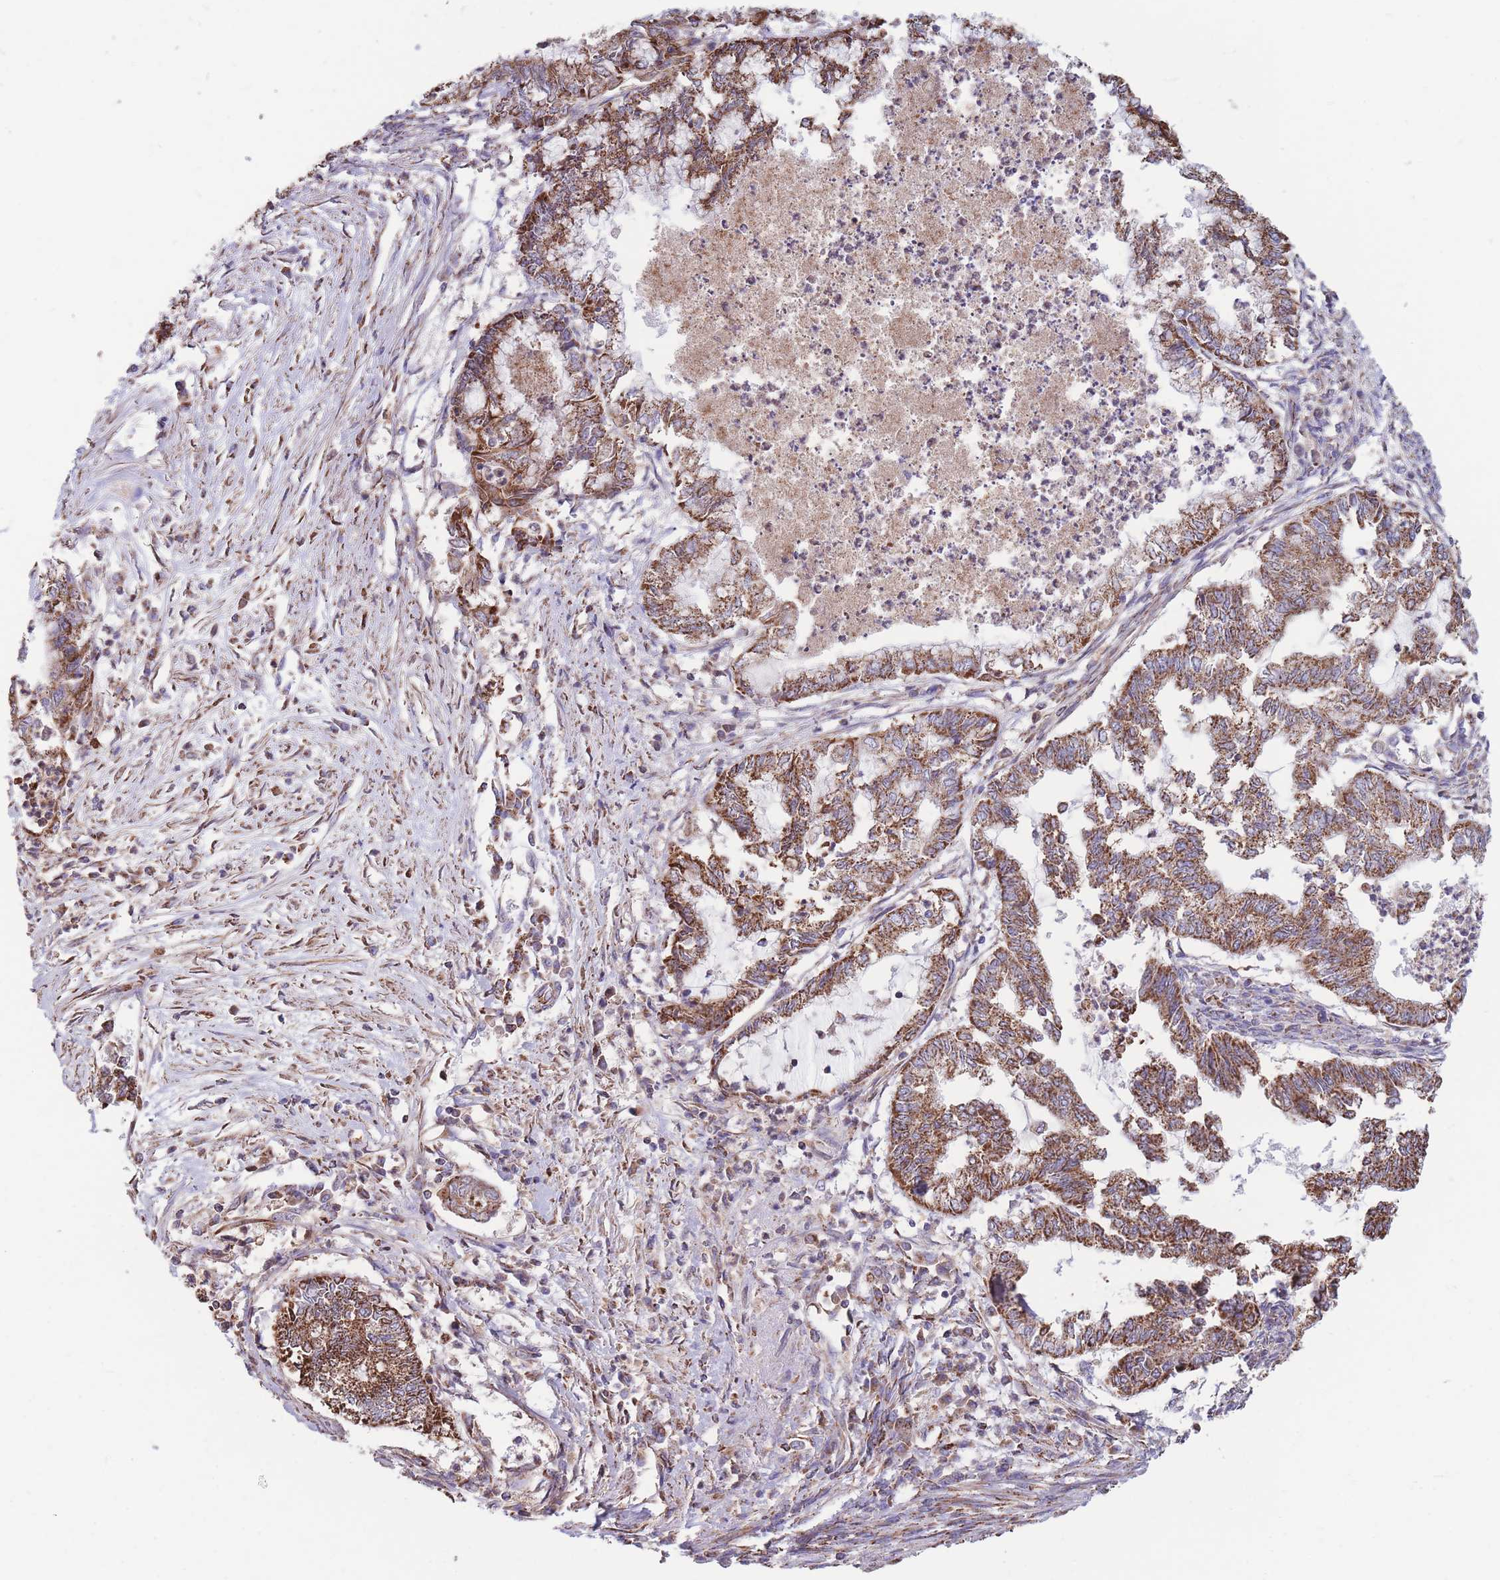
{"staining": {"intensity": "strong", "quantity": ">75%", "location": "cytoplasmic/membranous"}, "tissue": "endometrial cancer", "cell_type": "Tumor cells", "image_type": "cancer", "snomed": [{"axis": "morphology", "description": "Adenocarcinoma, NOS"}, {"axis": "topography", "description": "Endometrium"}], "caption": "A histopathology image of human endometrial adenocarcinoma stained for a protein reveals strong cytoplasmic/membranous brown staining in tumor cells. Immunohistochemistry stains the protein in brown and the nuclei are stained blue.", "gene": "FKBP8", "patient": {"sex": "female", "age": 79}}